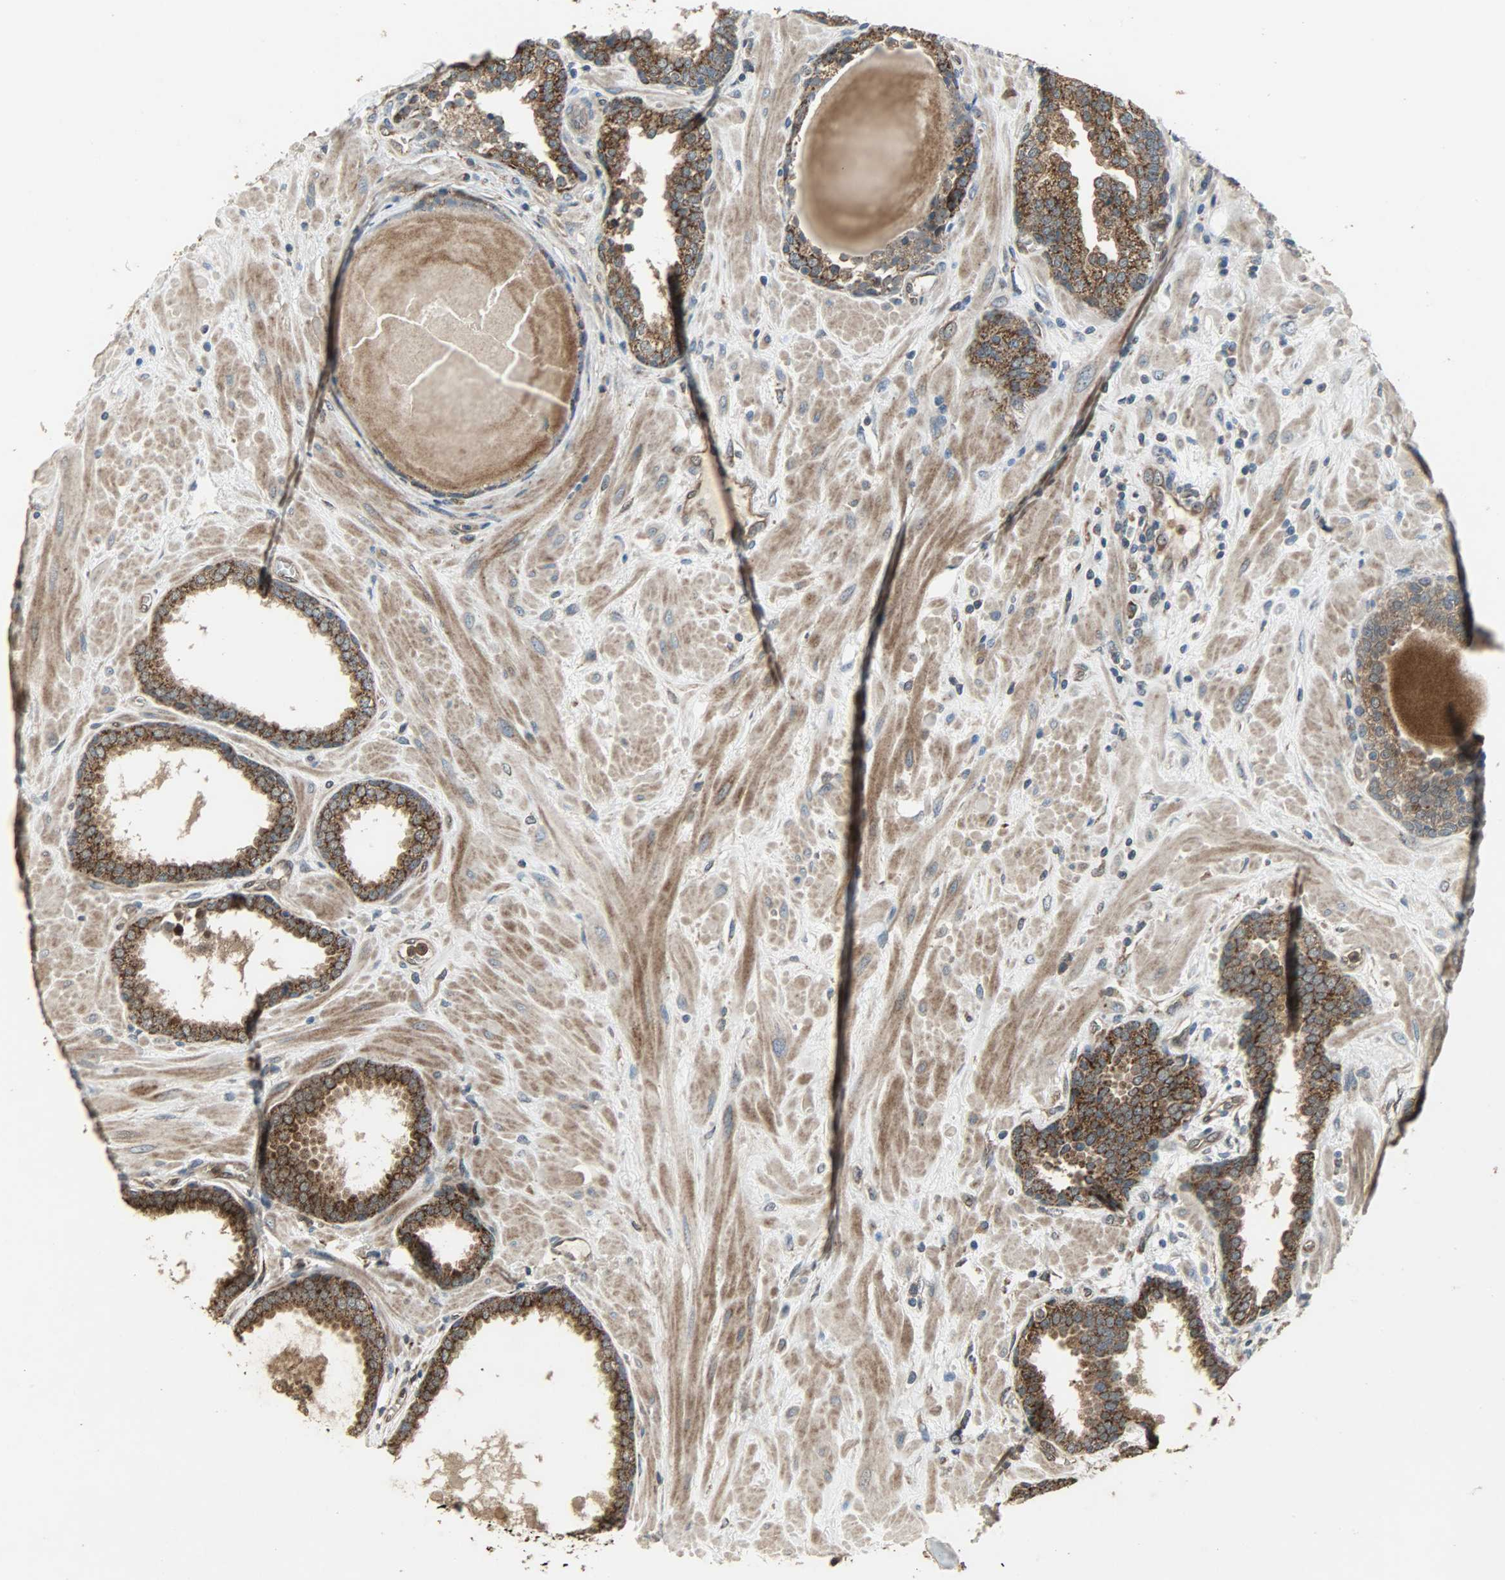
{"staining": {"intensity": "strong", "quantity": ">75%", "location": "cytoplasmic/membranous"}, "tissue": "prostate", "cell_type": "Glandular cells", "image_type": "normal", "snomed": [{"axis": "morphology", "description": "Normal tissue, NOS"}, {"axis": "topography", "description": "Prostate"}], "caption": "Human prostate stained with a brown dye demonstrates strong cytoplasmic/membranous positive expression in approximately >75% of glandular cells.", "gene": "AMT", "patient": {"sex": "male", "age": 51}}